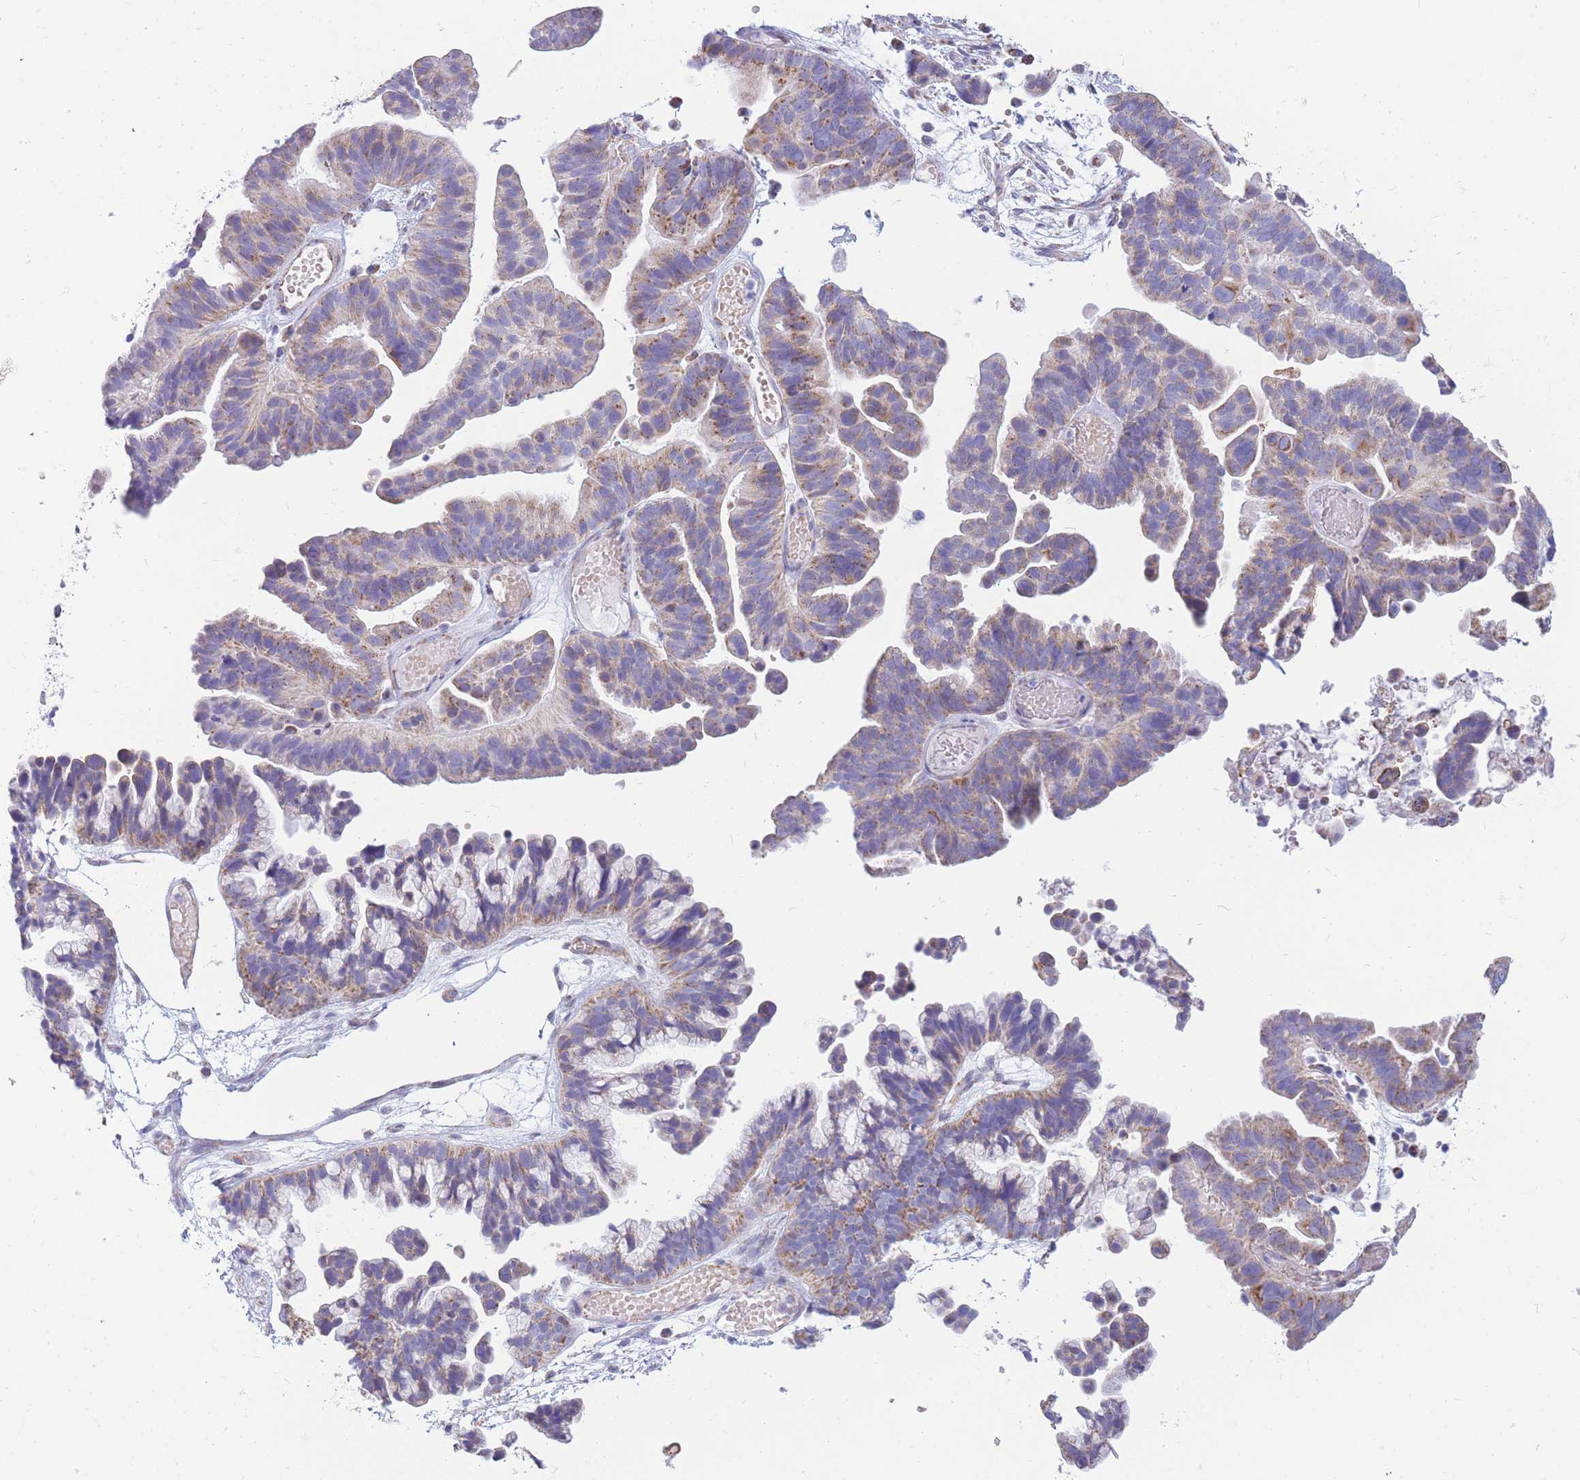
{"staining": {"intensity": "moderate", "quantity": "25%-75%", "location": "cytoplasmic/membranous"}, "tissue": "ovarian cancer", "cell_type": "Tumor cells", "image_type": "cancer", "snomed": [{"axis": "morphology", "description": "Cystadenocarcinoma, serous, NOS"}, {"axis": "topography", "description": "Ovary"}], "caption": "There is medium levels of moderate cytoplasmic/membranous expression in tumor cells of ovarian cancer (serous cystadenocarcinoma), as demonstrated by immunohistochemical staining (brown color).", "gene": "PCSK1", "patient": {"sex": "female", "age": 56}}